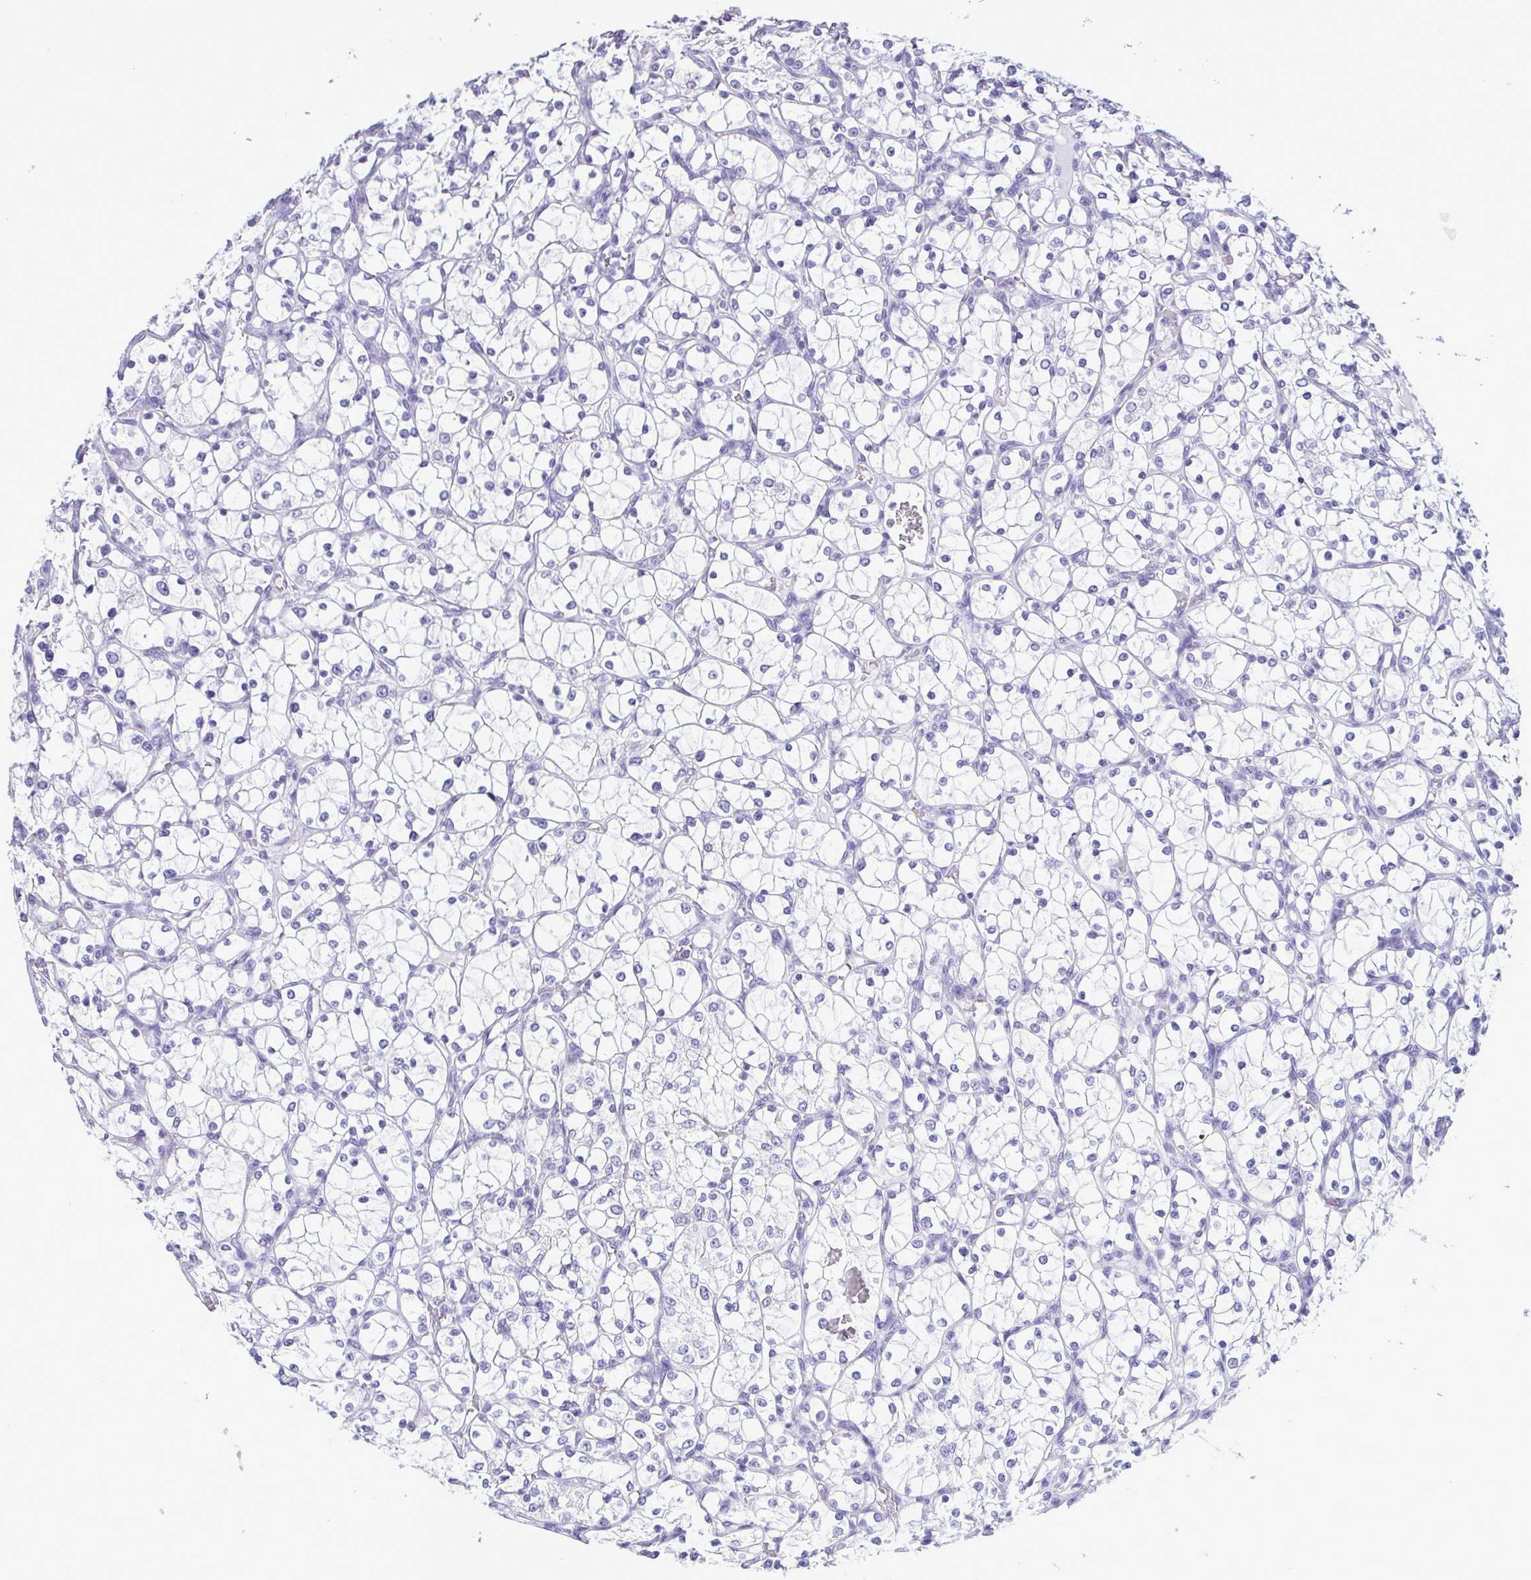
{"staining": {"intensity": "negative", "quantity": "none", "location": "none"}, "tissue": "renal cancer", "cell_type": "Tumor cells", "image_type": "cancer", "snomed": [{"axis": "morphology", "description": "Adenocarcinoma, NOS"}, {"axis": "topography", "description": "Kidney"}], "caption": "Tumor cells show no significant protein positivity in renal adenocarcinoma.", "gene": "CBY2", "patient": {"sex": "female", "age": 69}}